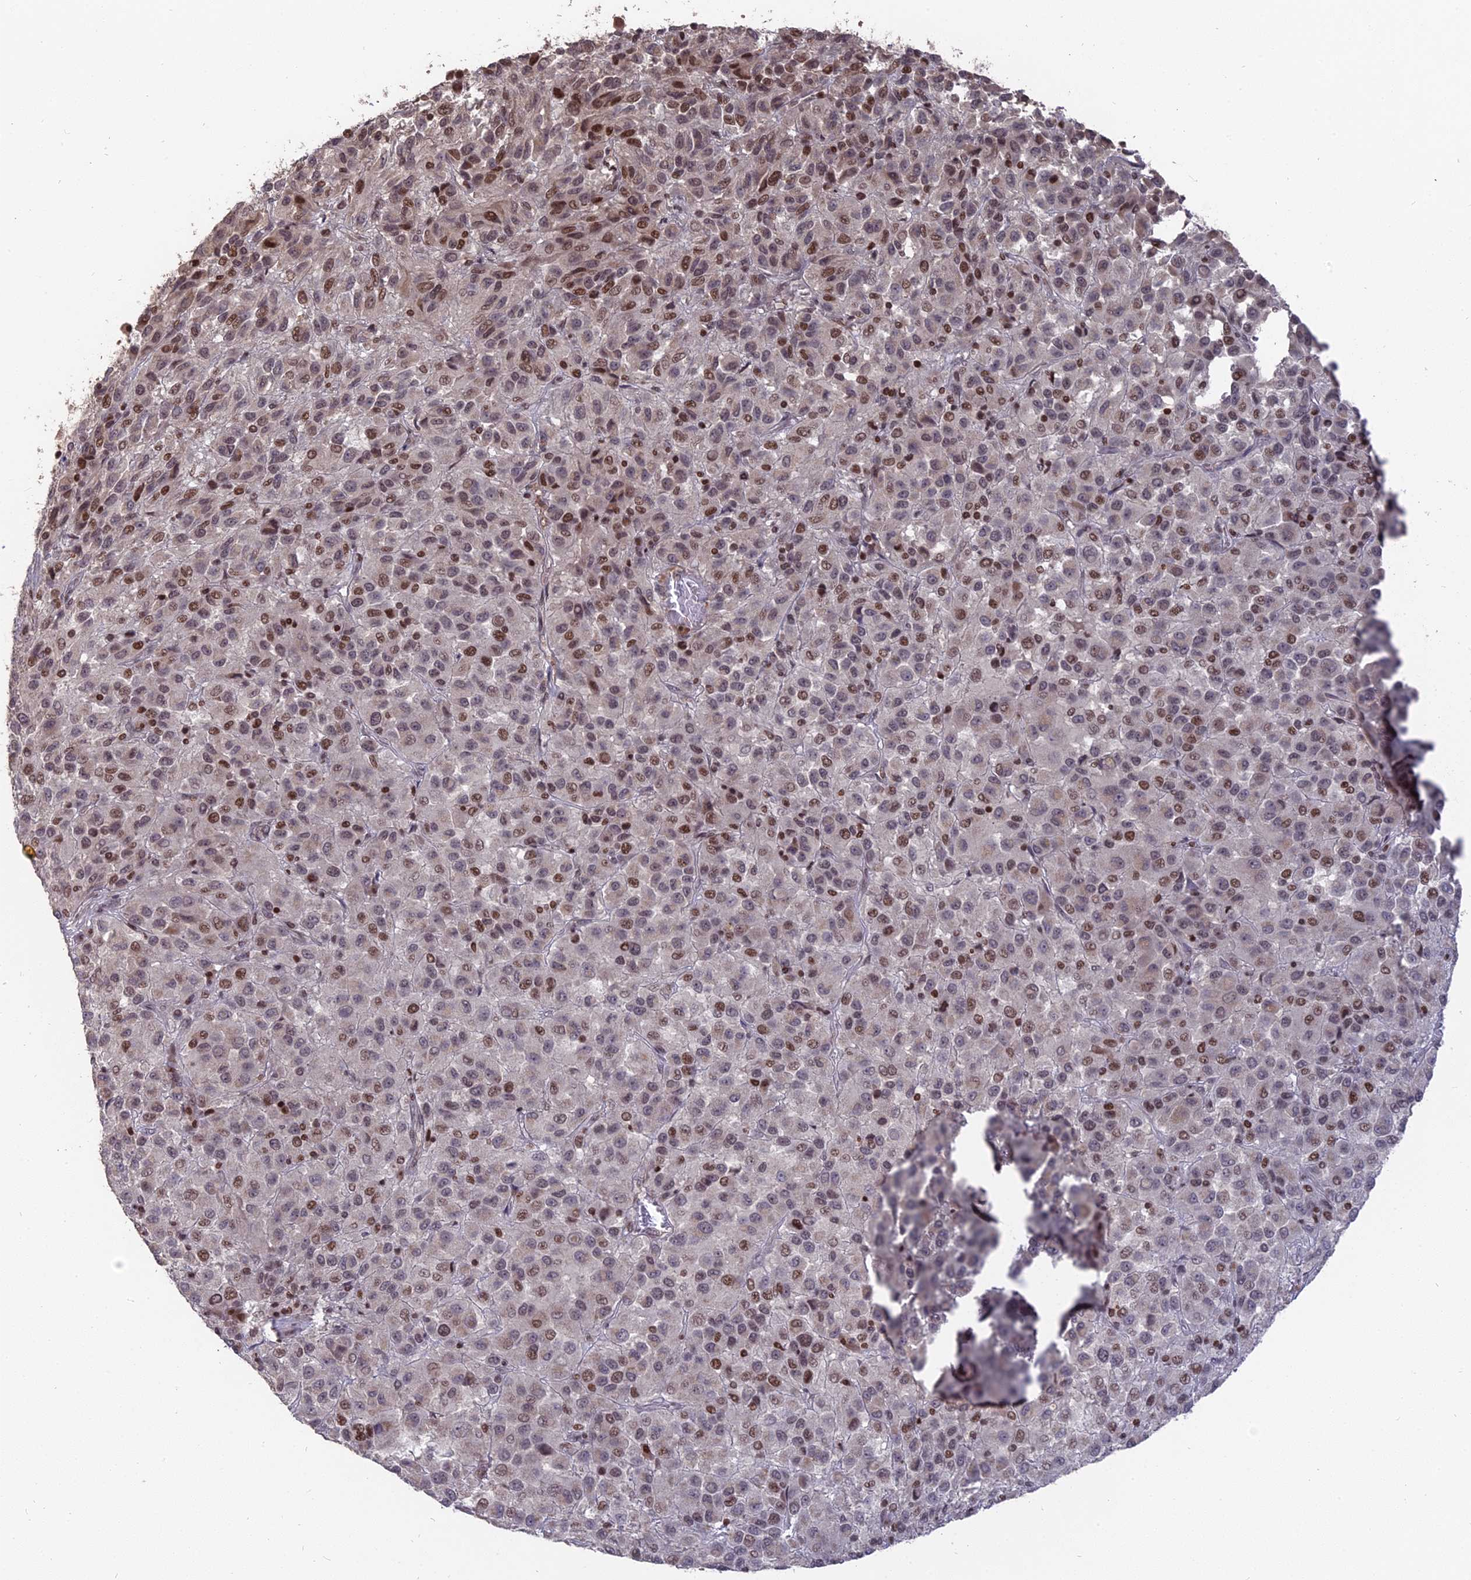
{"staining": {"intensity": "moderate", "quantity": "<25%", "location": "nuclear"}, "tissue": "melanoma", "cell_type": "Tumor cells", "image_type": "cancer", "snomed": [{"axis": "morphology", "description": "Malignant melanoma, Metastatic site"}, {"axis": "topography", "description": "Lung"}], "caption": "Protein staining of malignant melanoma (metastatic site) tissue exhibits moderate nuclear expression in approximately <25% of tumor cells.", "gene": "NR1H3", "patient": {"sex": "male", "age": 64}}